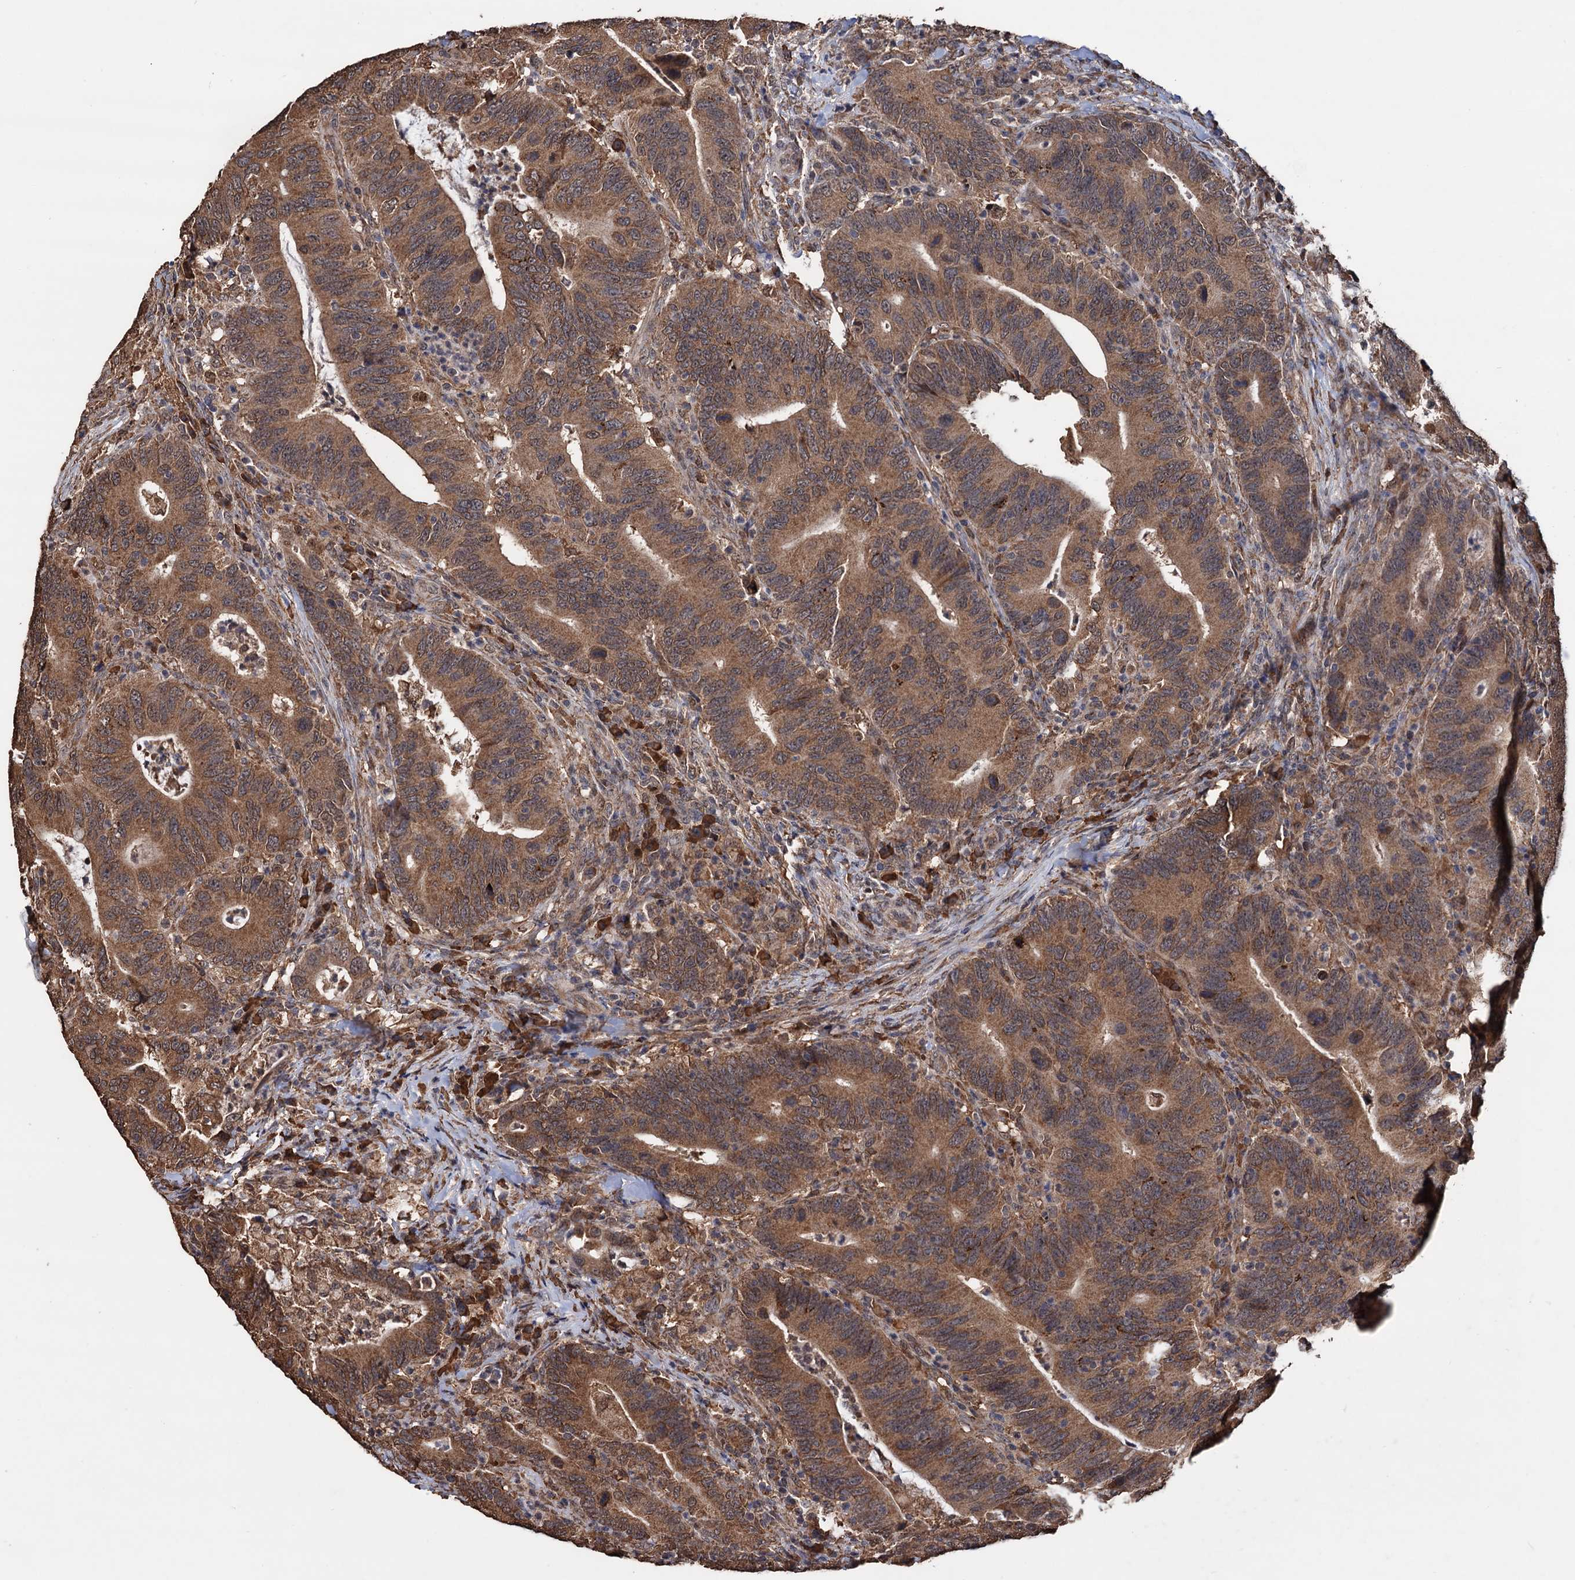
{"staining": {"intensity": "moderate", "quantity": ">75%", "location": "cytoplasmic/membranous"}, "tissue": "colorectal cancer", "cell_type": "Tumor cells", "image_type": "cancer", "snomed": [{"axis": "morphology", "description": "Adenocarcinoma, NOS"}, {"axis": "topography", "description": "Colon"}], "caption": "A high-resolution histopathology image shows immunohistochemistry staining of adenocarcinoma (colorectal), which shows moderate cytoplasmic/membranous positivity in approximately >75% of tumor cells.", "gene": "TBC1D12", "patient": {"sex": "female", "age": 66}}